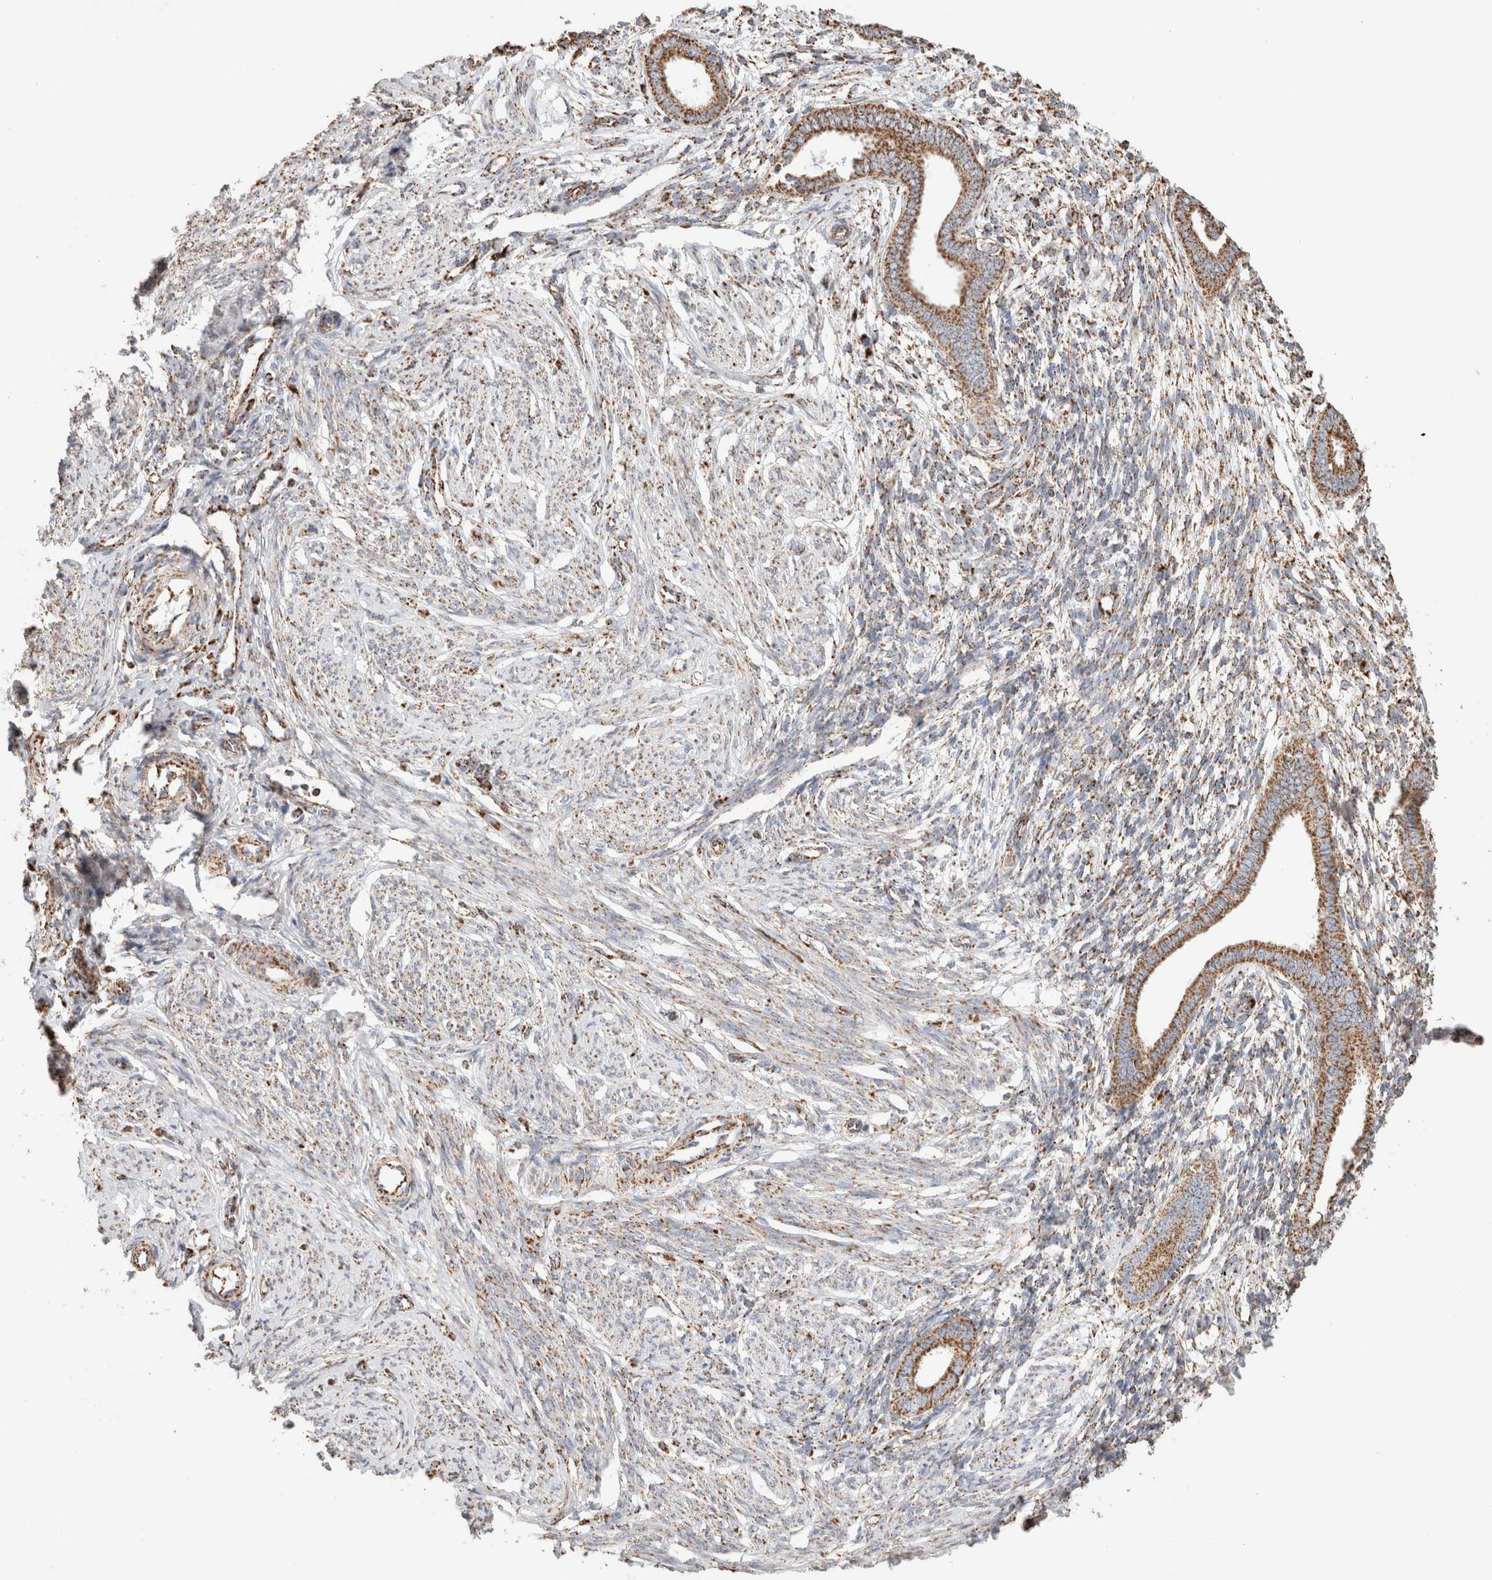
{"staining": {"intensity": "weak", "quantity": "25%-75%", "location": "cytoplasmic/membranous"}, "tissue": "endometrium", "cell_type": "Cells in endometrial stroma", "image_type": "normal", "snomed": [{"axis": "morphology", "description": "Normal tissue, NOS"}, {"axis": "topography", "description": "Endometrium"}], "caption": "Human endometrium stained for a protein (brown) reveals weak cytoplasmic/membranous positive expression in about 25%-75% of cells in endometrial stroma.", "gene": "C1QBP", "patient": {"sex": "female", "age": 56}}